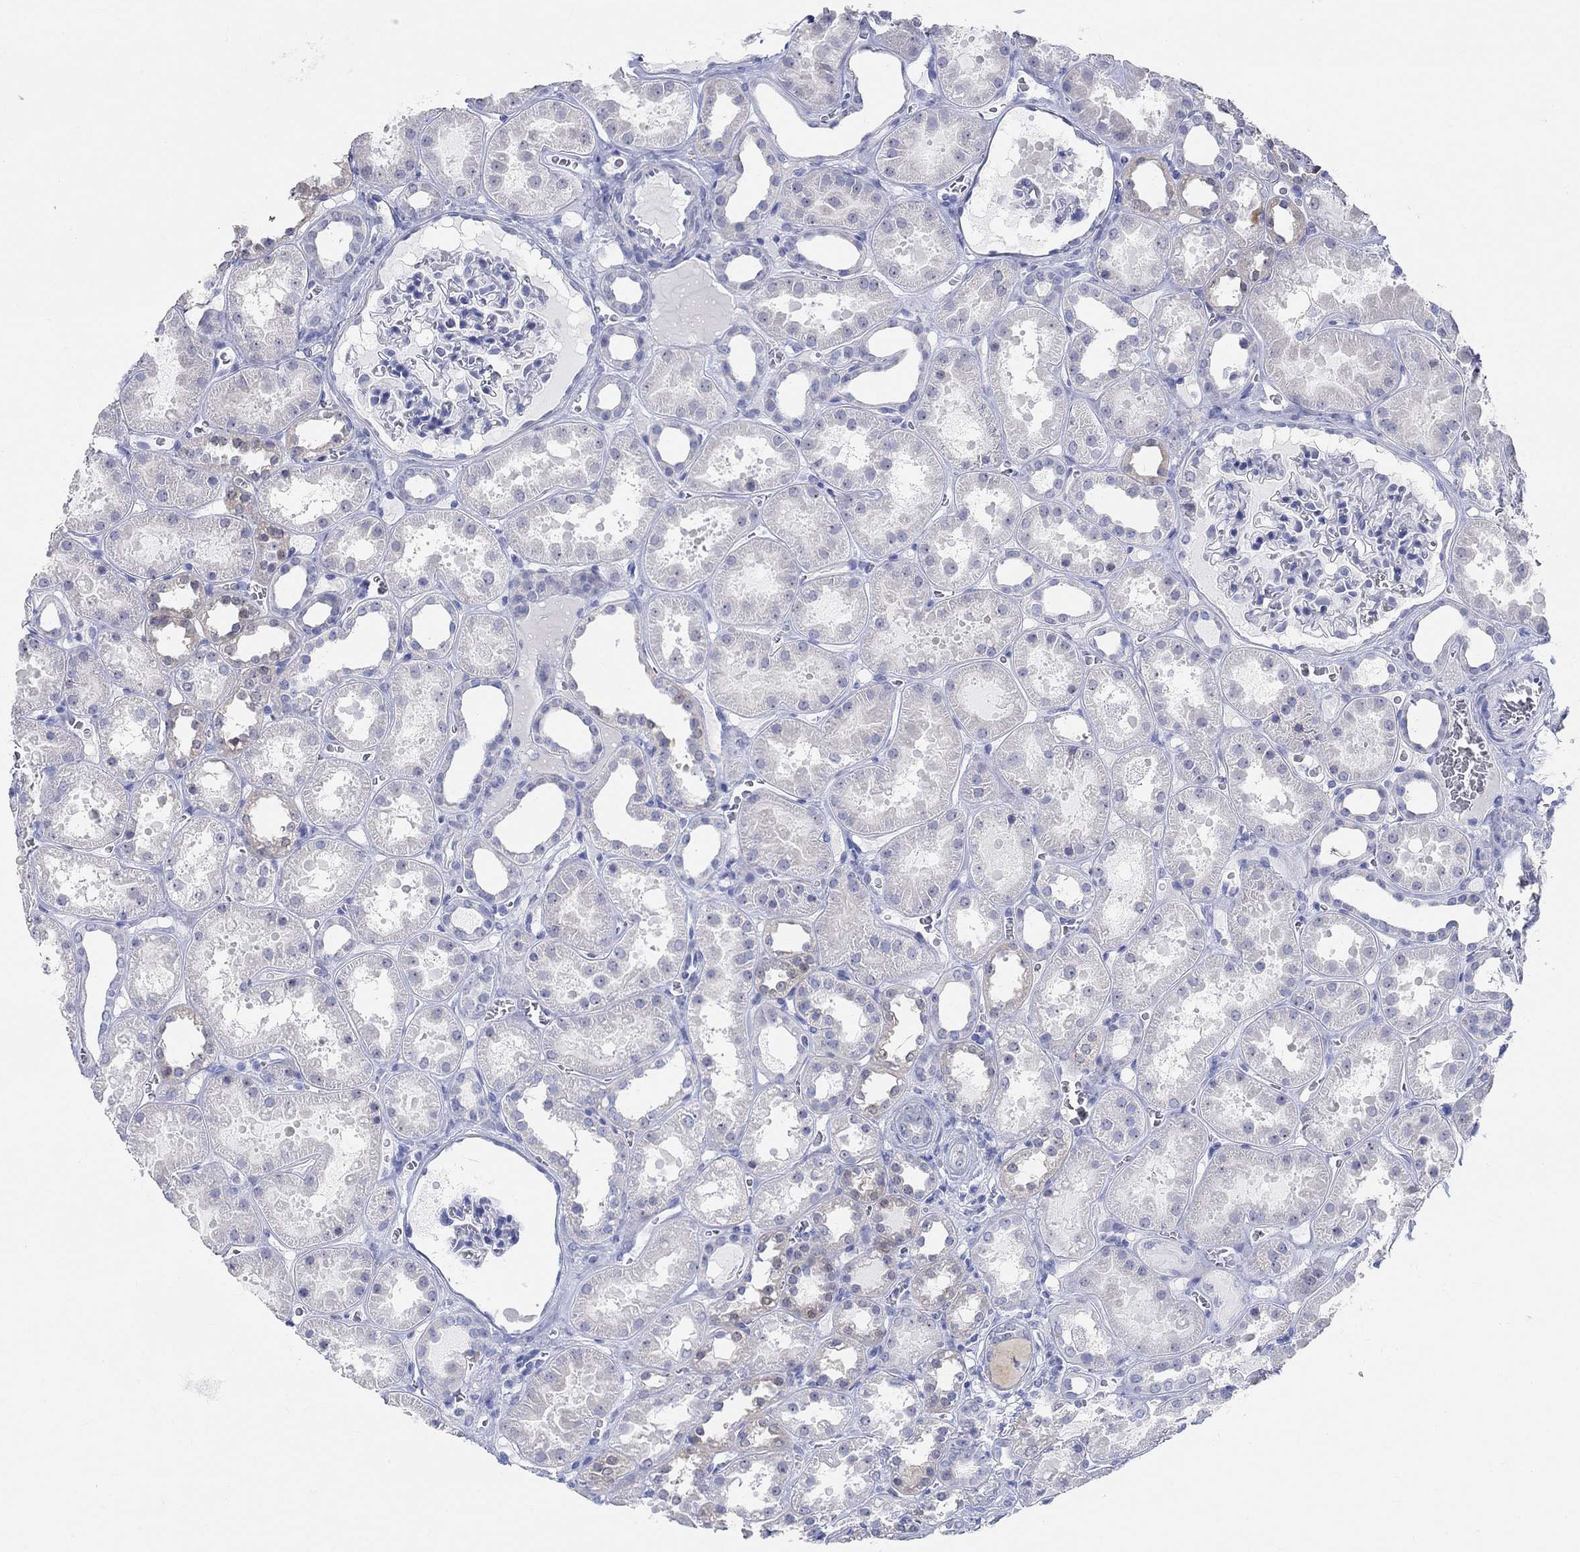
{"staining": {"intensity": "negative", "quantity": "none", "location": "none"}, "tissue": "kidney", "cell_type": "Cells in glomeruli", "image_type": "normal", "snomed": [{"axis": "morphology", "description": "Normal tissue, NOS"}, {"axis": "topography", "description": "Kidney"}], "caption": "Cells in glomeruli show no significant positivity in normal kidney. The staining is performed using DAB (3,3'-diaminobenzidine) brown chromogen with nuclei counter-stained in using hematoxylin.", "gene": "GRIA3", "patient": {"sex": "female", "age": 41}}